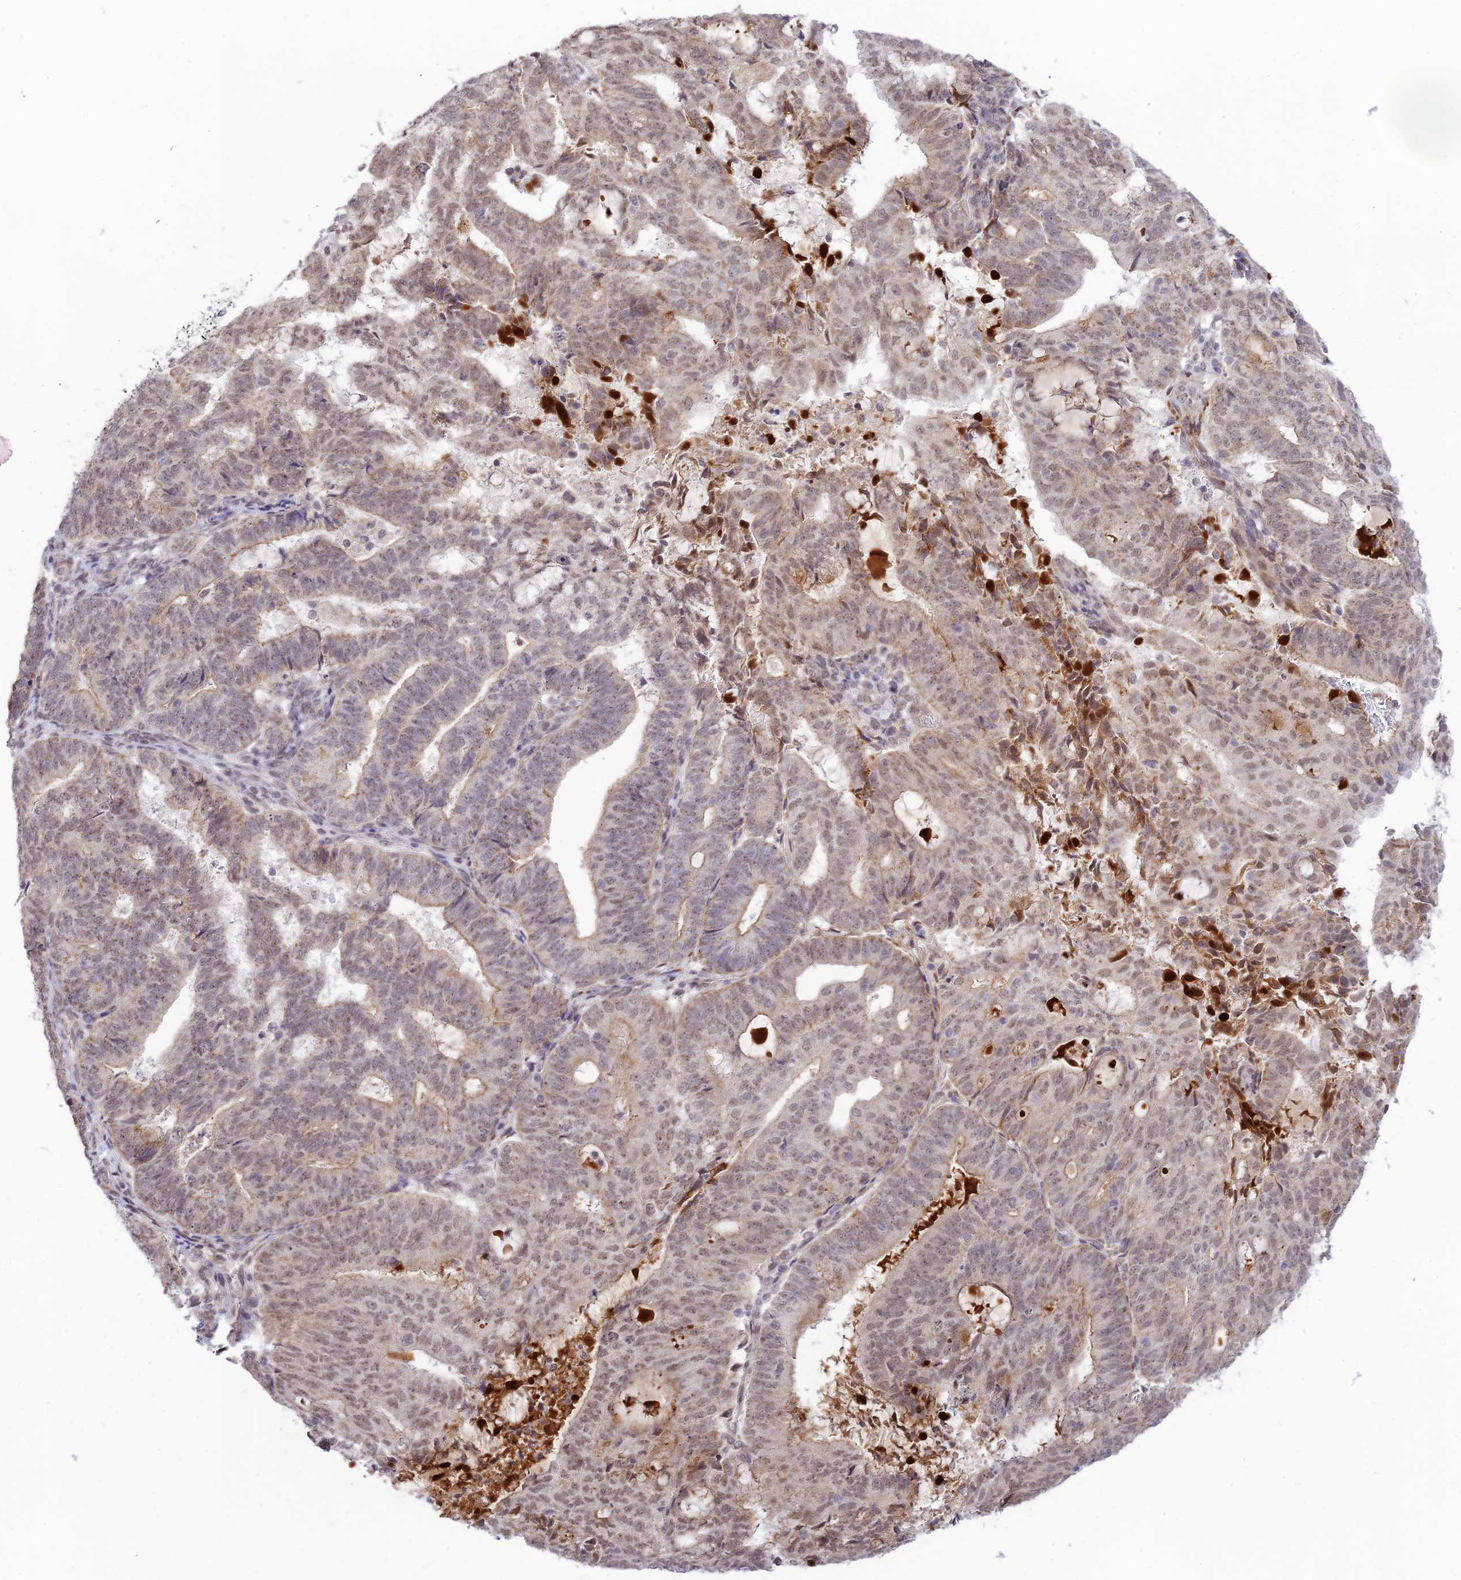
{"staining": {"intensity": "weak", "quantity": "25%-75%", "location": "cytoplasmic/membranous,nuclear"}, "tissue": "endometrial cancer", "cell_type": "Tumor cells", "image_type": "cancer", "snomed": [{"axis": "morphology", "description": "Adenocarcinoma, NOS"}, {"axis": "topography", "description": "Endometrium"}], "caption": "DAB immunohistochemical staining of endometrial cancer reveals weak cytoplasmic/membranous and nuclear protein staining in approximately 25%-75% of tumor cells.", "gene": "MICOS13", "patient": {"sex": "female", "age": 70}}